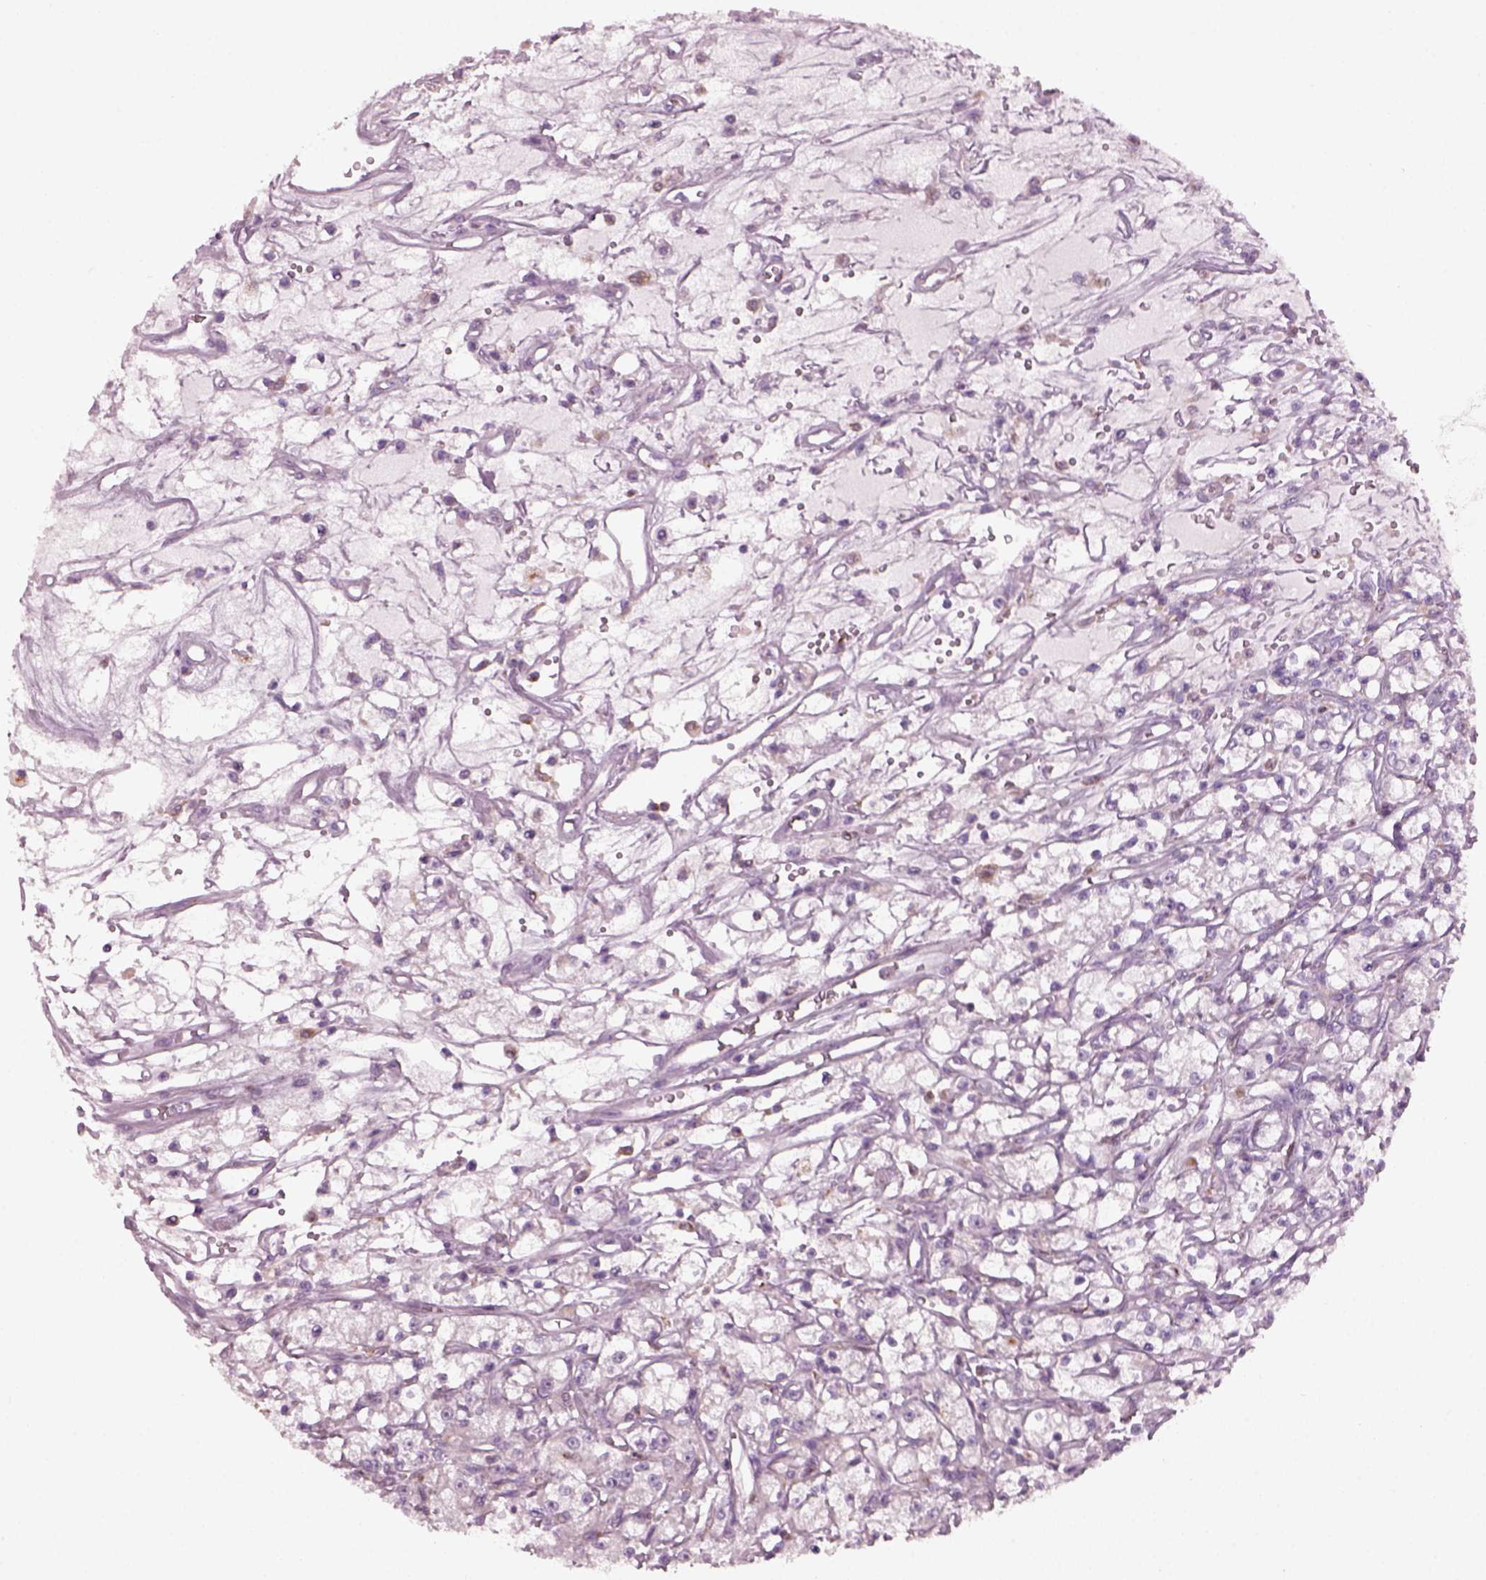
{"staining": {"intensity": "negative", "quantity": "none", "location": "none"}, "tissue": "renal cancer", "cell_type": "Tumor cells", "image_type": "cancer", "snomed": [{"axis": "morphology", "description": "Adenocarcinoma, NOS"}, {"axis": "topography", "description": "Kidney"}], "caption": "The micrograph reveals no staining of tumor cells in renal cancer.", "gene": "TMEM231", "patient": {"sex": "female", "age": 59}}